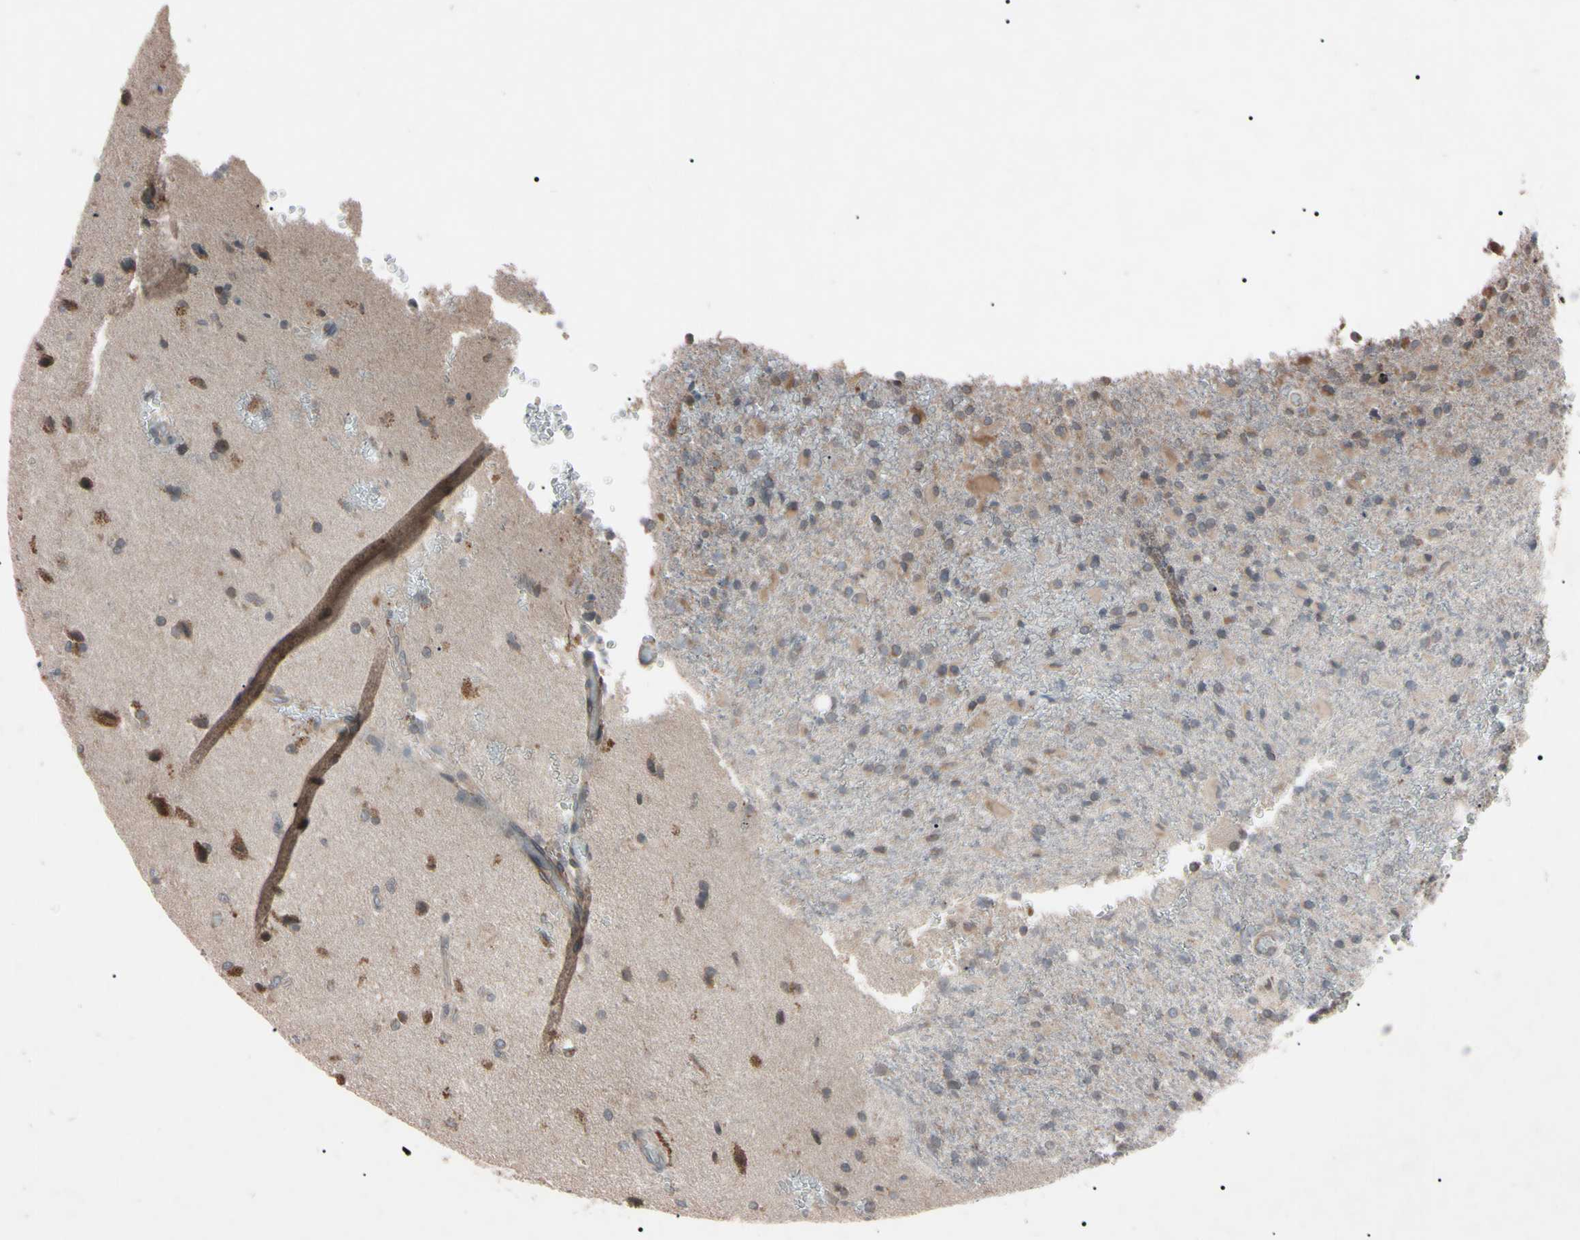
{"staining": {"intensity": "negative", "quantity": "none", "location": "none"}, "tissue": "glioma", "cell_type": "Tumor cells", "image_type": "cancer", "snomed": [{"axis": "morphology", "description": "Glioma, malignant, High grade"}, {"axis": "topography", "description": "Brain"}], "caption": "Immunohistochemistry image of neoplastic tissue: human malignant glioma (high-grade) stained with DAB (3,3'-diaminobenzidine) exhibits no significant protein positivity in tumor cells.", "gene": "TNFRSF1A", "patient": {"sex": "male", "age": 71}}